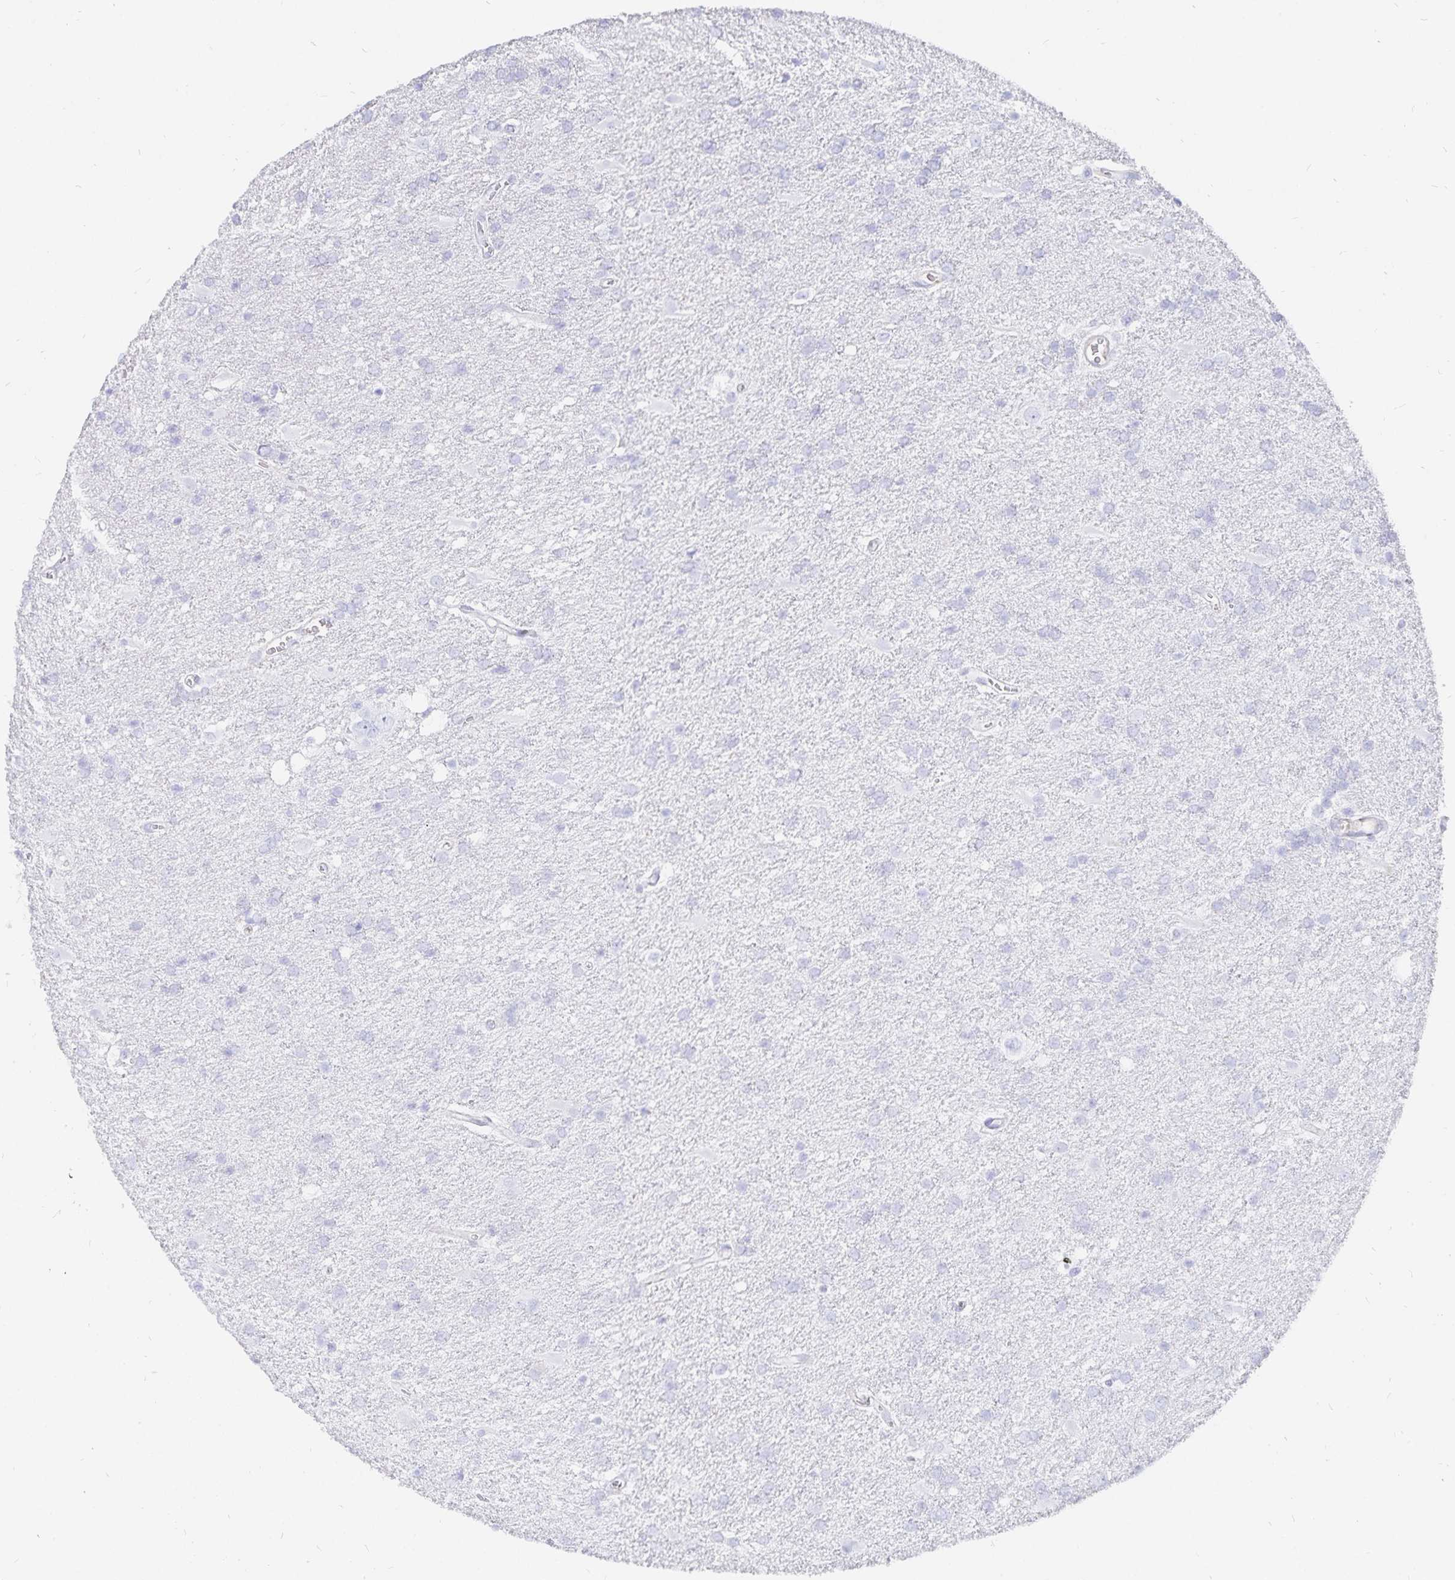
{"staining": {"intensity": "negative", "quantity": "none", "location": "none"}, "tissue": "glioma", "cell_type": "Tumor cells", "image_type": "cancer", "snomed": [{"axis": "morphology", "description": "Glioma, malignant, Low grade"}, {"axis": "topography", "description": "Brain"}], "caption": "Glioma stained for a protein using immunohistochemistry demonstrates no staining tumor cells.", "gene": "INSL5", "patient": {"sex": "male", "age": 66}}